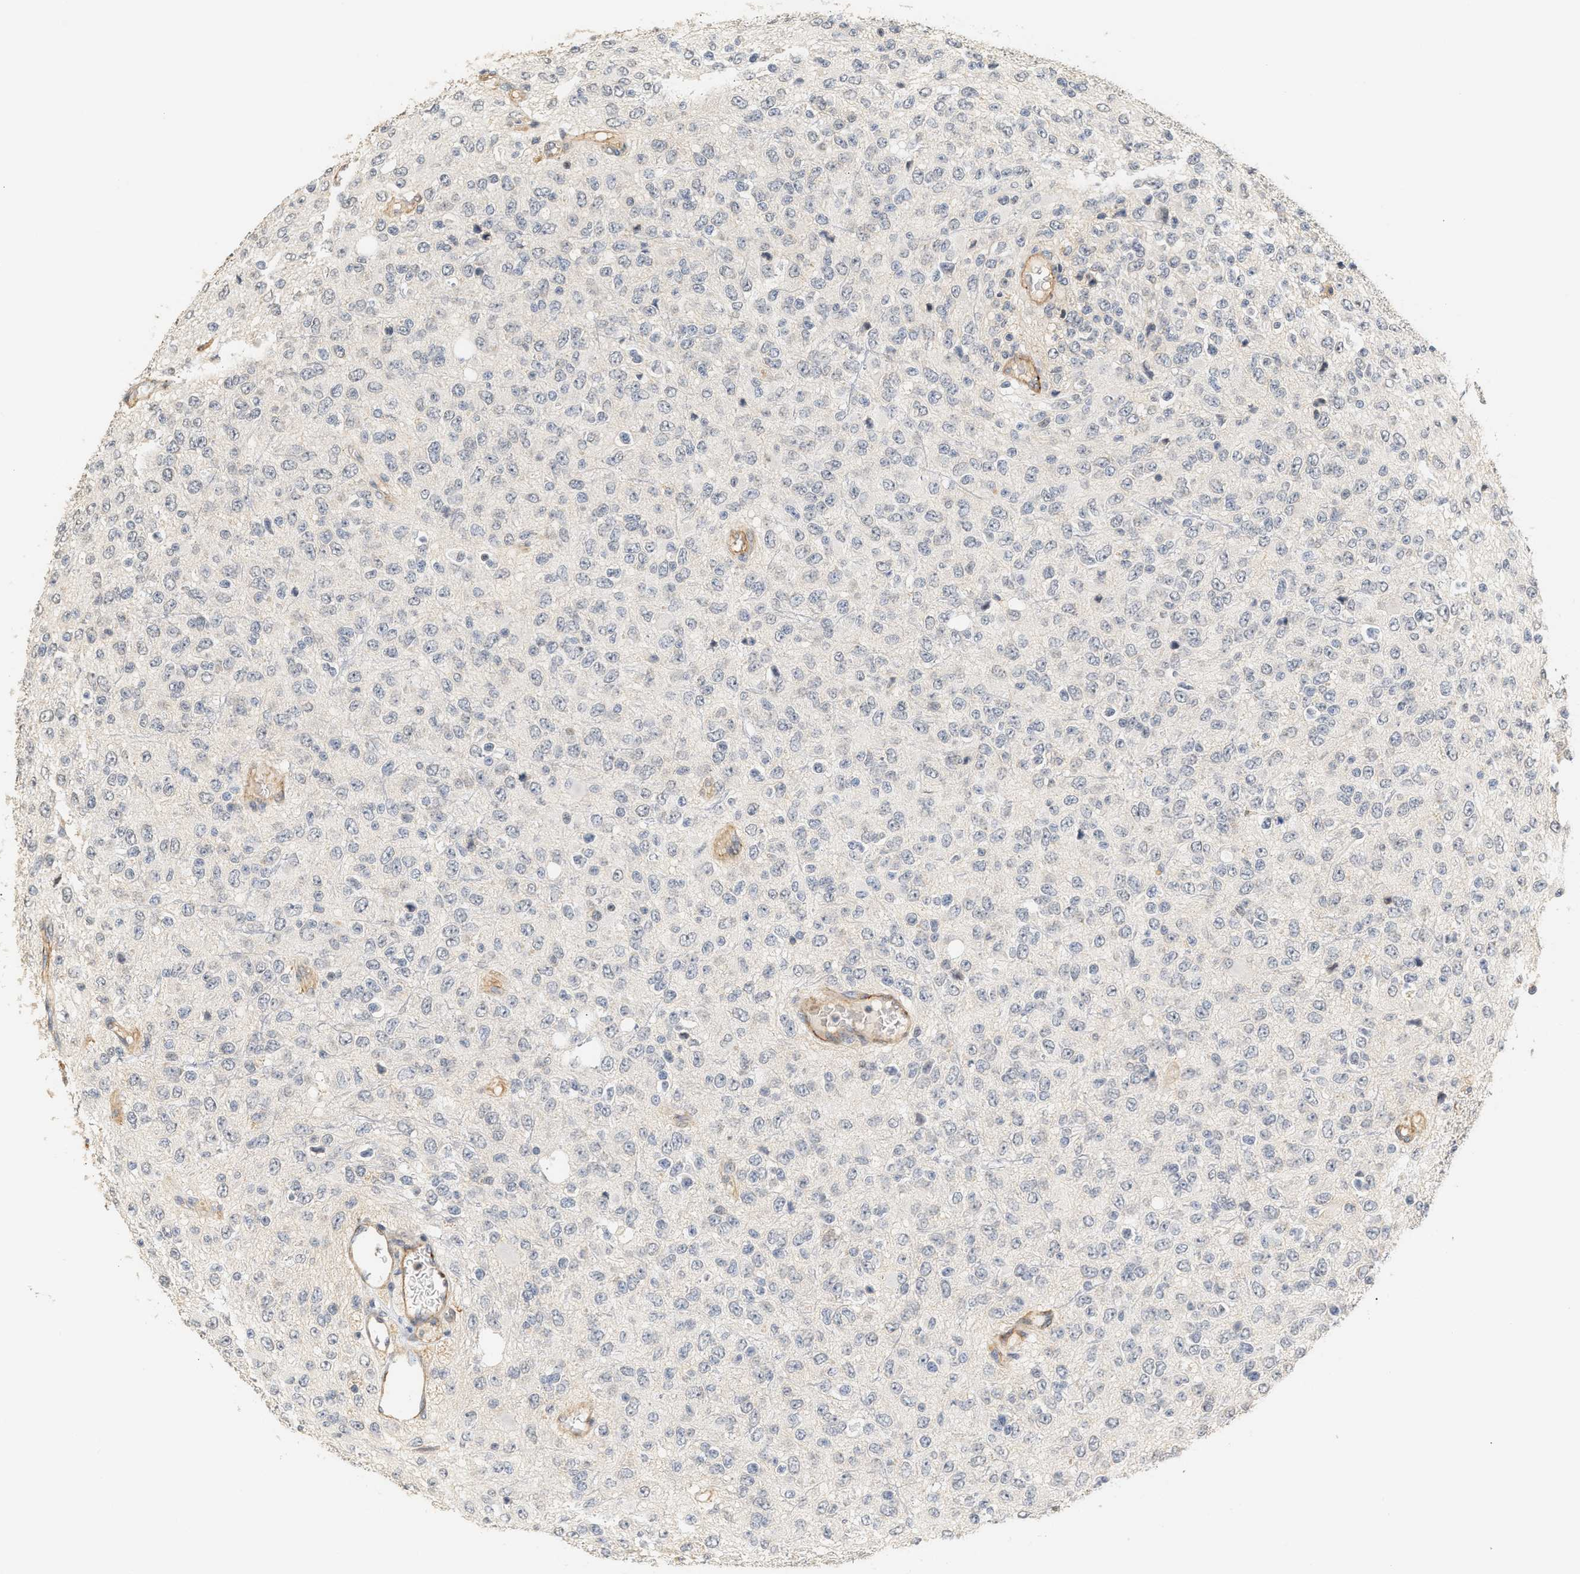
{"staining": {"intensity": "negative", "quantity": "none", "location": "none"}, "tissue": "glioma", "cell_type": "Tumor cells", "image_type": "cancer", "snomed": [{"axis": "morphology", "description": "Glioma, malignant, High grade"}, {"axis": "topography", "description": "pancreas cauda"}], "caption": "Protein analysis of glioma demonstrates no significant positivity in tumor cells.", "gene": "PLXND1", "patient": {"sex": "male", "age": 60}}